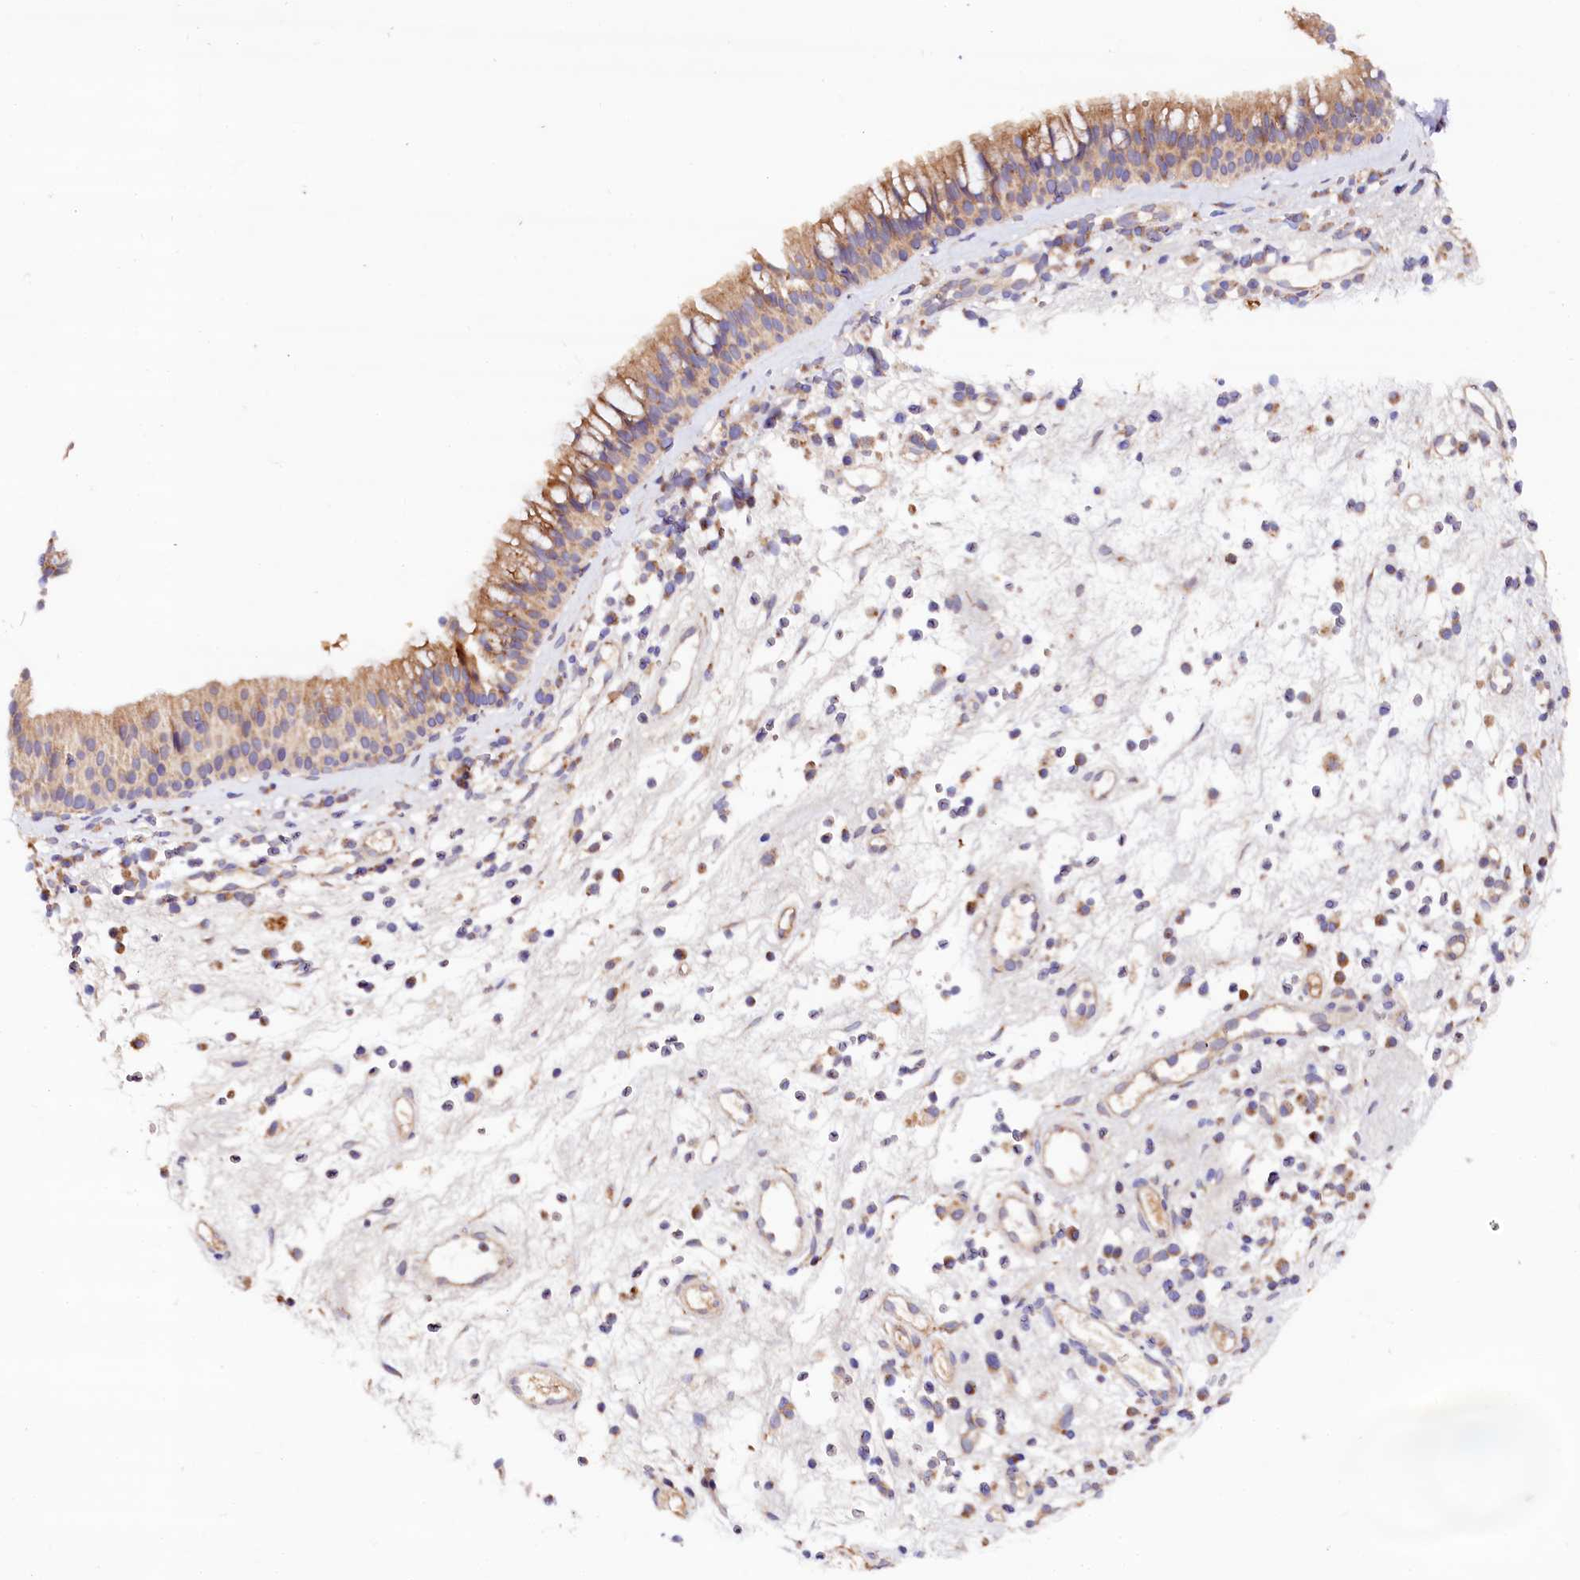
{"staining": {"intensity": "moderate", "quantity": ">75%", "location": "cytoplasmic/membranous"}, "tissue": "nasopharynx", "cell_type": "Respiratory epithelial cells", "image_type": "normal", "snomed": [{"axis": "morphology", "description": "Normal tissue, NOS"}, {"axis": "morphology", "description": "Inflammation, NOS"}, {"axis": "morphology", "description": "Malignant melanoma, Metastatic site"}, {"axis": "topography", "description": "Nasopharynx"}], "caption": "Nasopharynx was stained to show a protein in brown. There is medium levels of moderate cytoplasmic/membranous staining in approximately >75% of respiratory epithelial cells. (DAB IHC, brown staining for protein, blue staining for nuclei).", "gene": "ST3GAL1", "patient": {"sex": "male", "age": 70}}